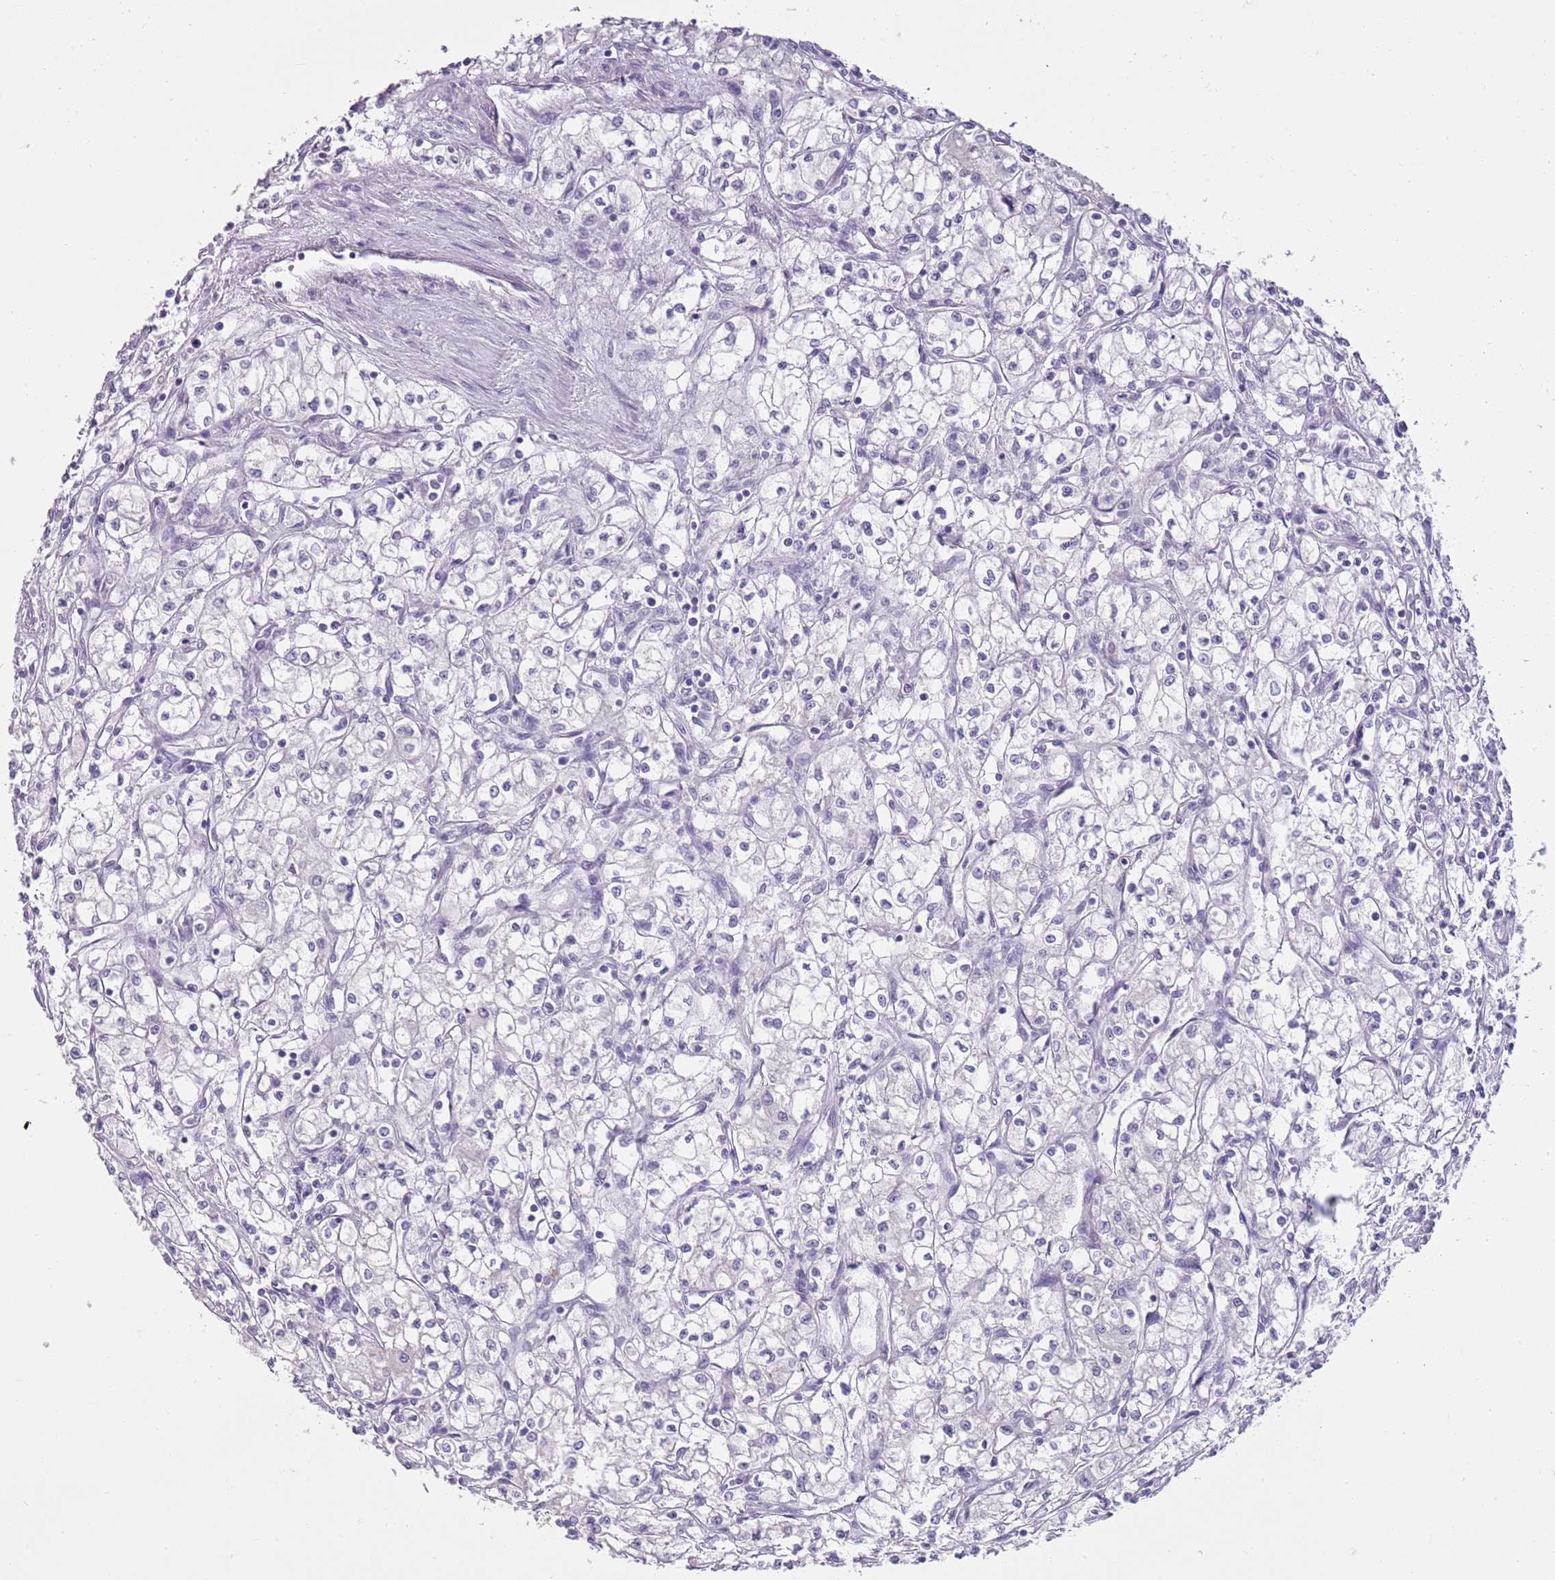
{"staining": {"intensity": "negative", "quantity": "none", "location": "none"}, "tissue": "renal cancer", "cell_type": "Tumor cells", "image_type": "cancer", "snomed": [{"axis": "morphology", "description": "Adenocarcinoma, NOS"}, {"axis": "topography", "description": "Kidney"}], "caption": "High magnification brightfield microscopy of renal cancer stained with DAB (brown) and counterstained with hematoxylin (blue): tumor cells show no significant staining.", "gene": "SLC35E3", "patient": {"sex": "male", "age": 59}}